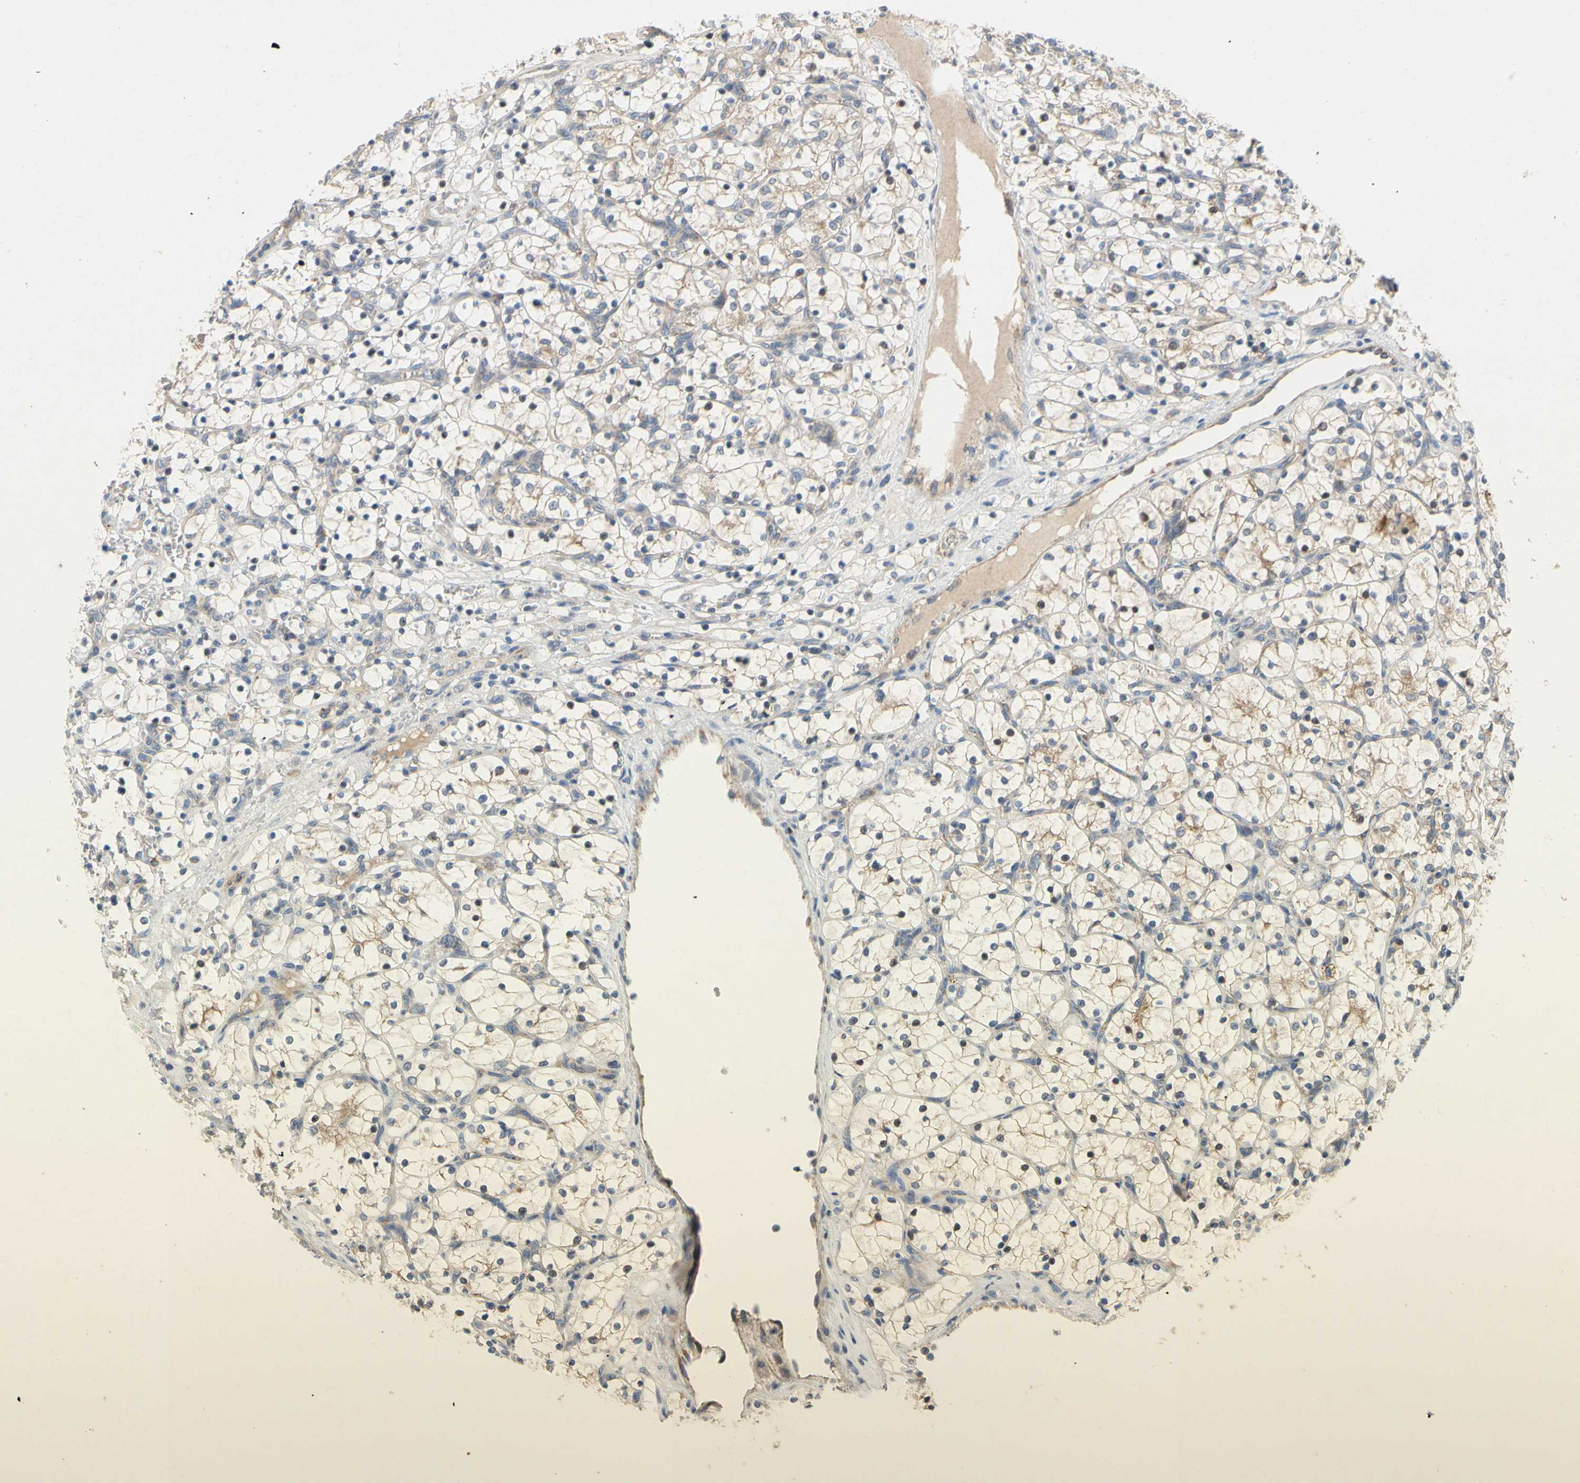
{"staining": {"intensity": "weak", "quantity": "<25%", "location": "cytoplasmic/membranous"}, "tissue": "renal cancer", "cell_type": "Tumor cells", "image_type": "cancer", "snomed": [{"axis": "morphology", "description": "Adenocarcinoma, NOS"}, {"axis": "topography", "description": "Kidney"}], "caption": "This is an IHC photomicrograph of renal adenocarcinoma. There is no expression in tumor cells.", "gene": "KLHDC8B", "patient": {"sex": "female", "age": 69}}